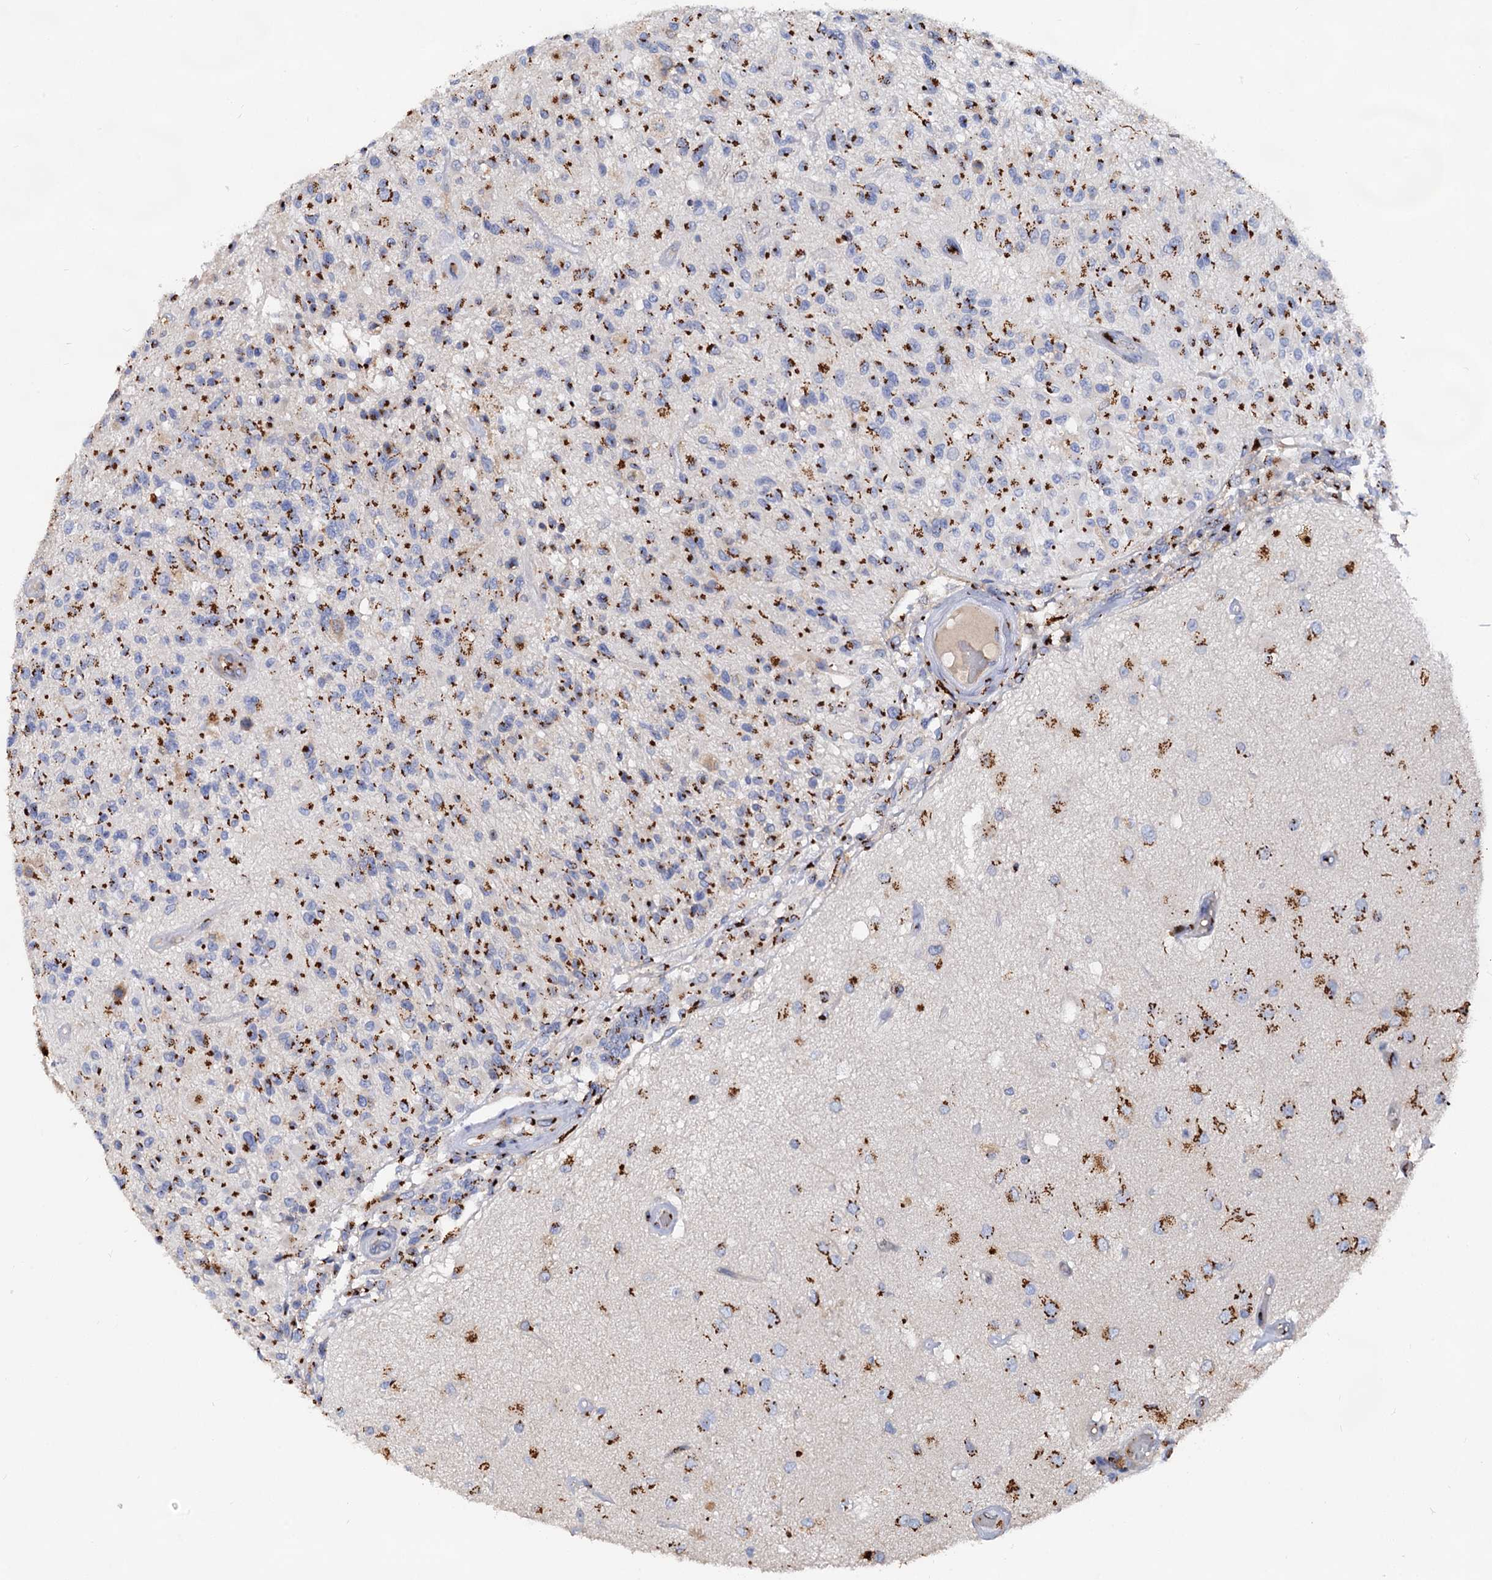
{"staining": {"intensity": "strong", "quantity": "25%-75%", "location": "cytoplasmic/membranous"}, "tissue": "glioma", "cell_type": "Tumor cells", "image_type": "cancer", "snomed": [{"axis": "morphology", "description": "Glioma, malignant, High grade"}, {"axis": "morphology", "description": "Glioblastoma, NOS"}, {"axis": "topography", "description": "Brain"}], "caption": "Immunohistochemistry (IHC) (DAB) staining of human high-grade glioma (malignant) displays strong cytoplasmic/membranous protein positivity in approximately 25%-75% of tumor cells.", "gene": "TM9SF3", "patient": {"sex": "male", "age": 60}}